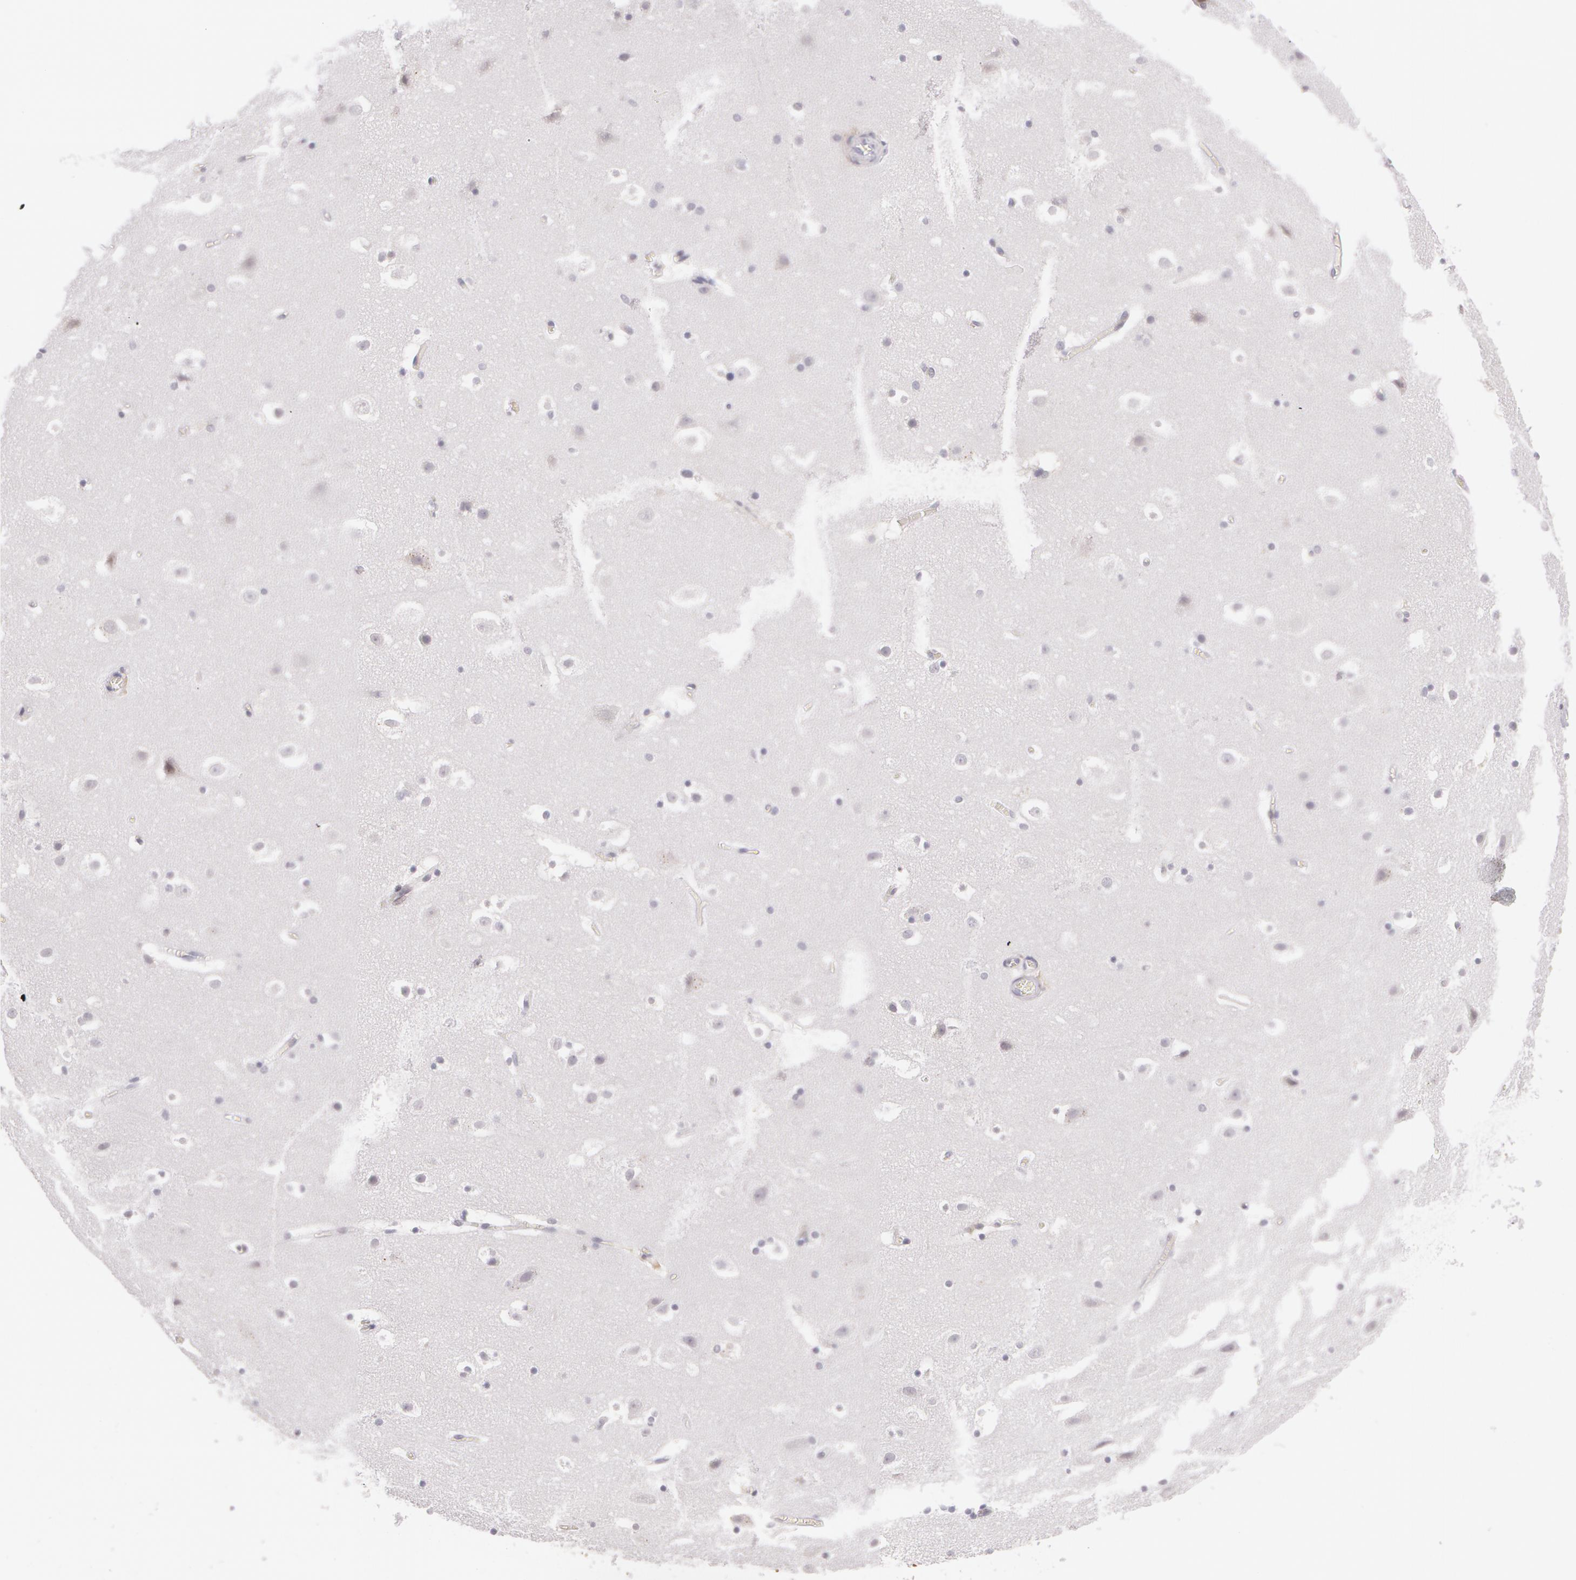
{"staining": {"intensity": "negative", "quantity": "none", "location": "none"}, "tissue": "hippocampus", "cell_type": "Glial cells", "image_type": "normal", "snomed": [{"axis": "morphology", "description": "Normal tissue, NOS"}, {"axis": "topography", "description": "Hippocampus"}], "caption": "This is an immunohistochemistry micrograph of normal human hippocampus. There is no positivity in glial cells.", "gene": "LBP", "patient": {"sex": "male", "age": 45}}